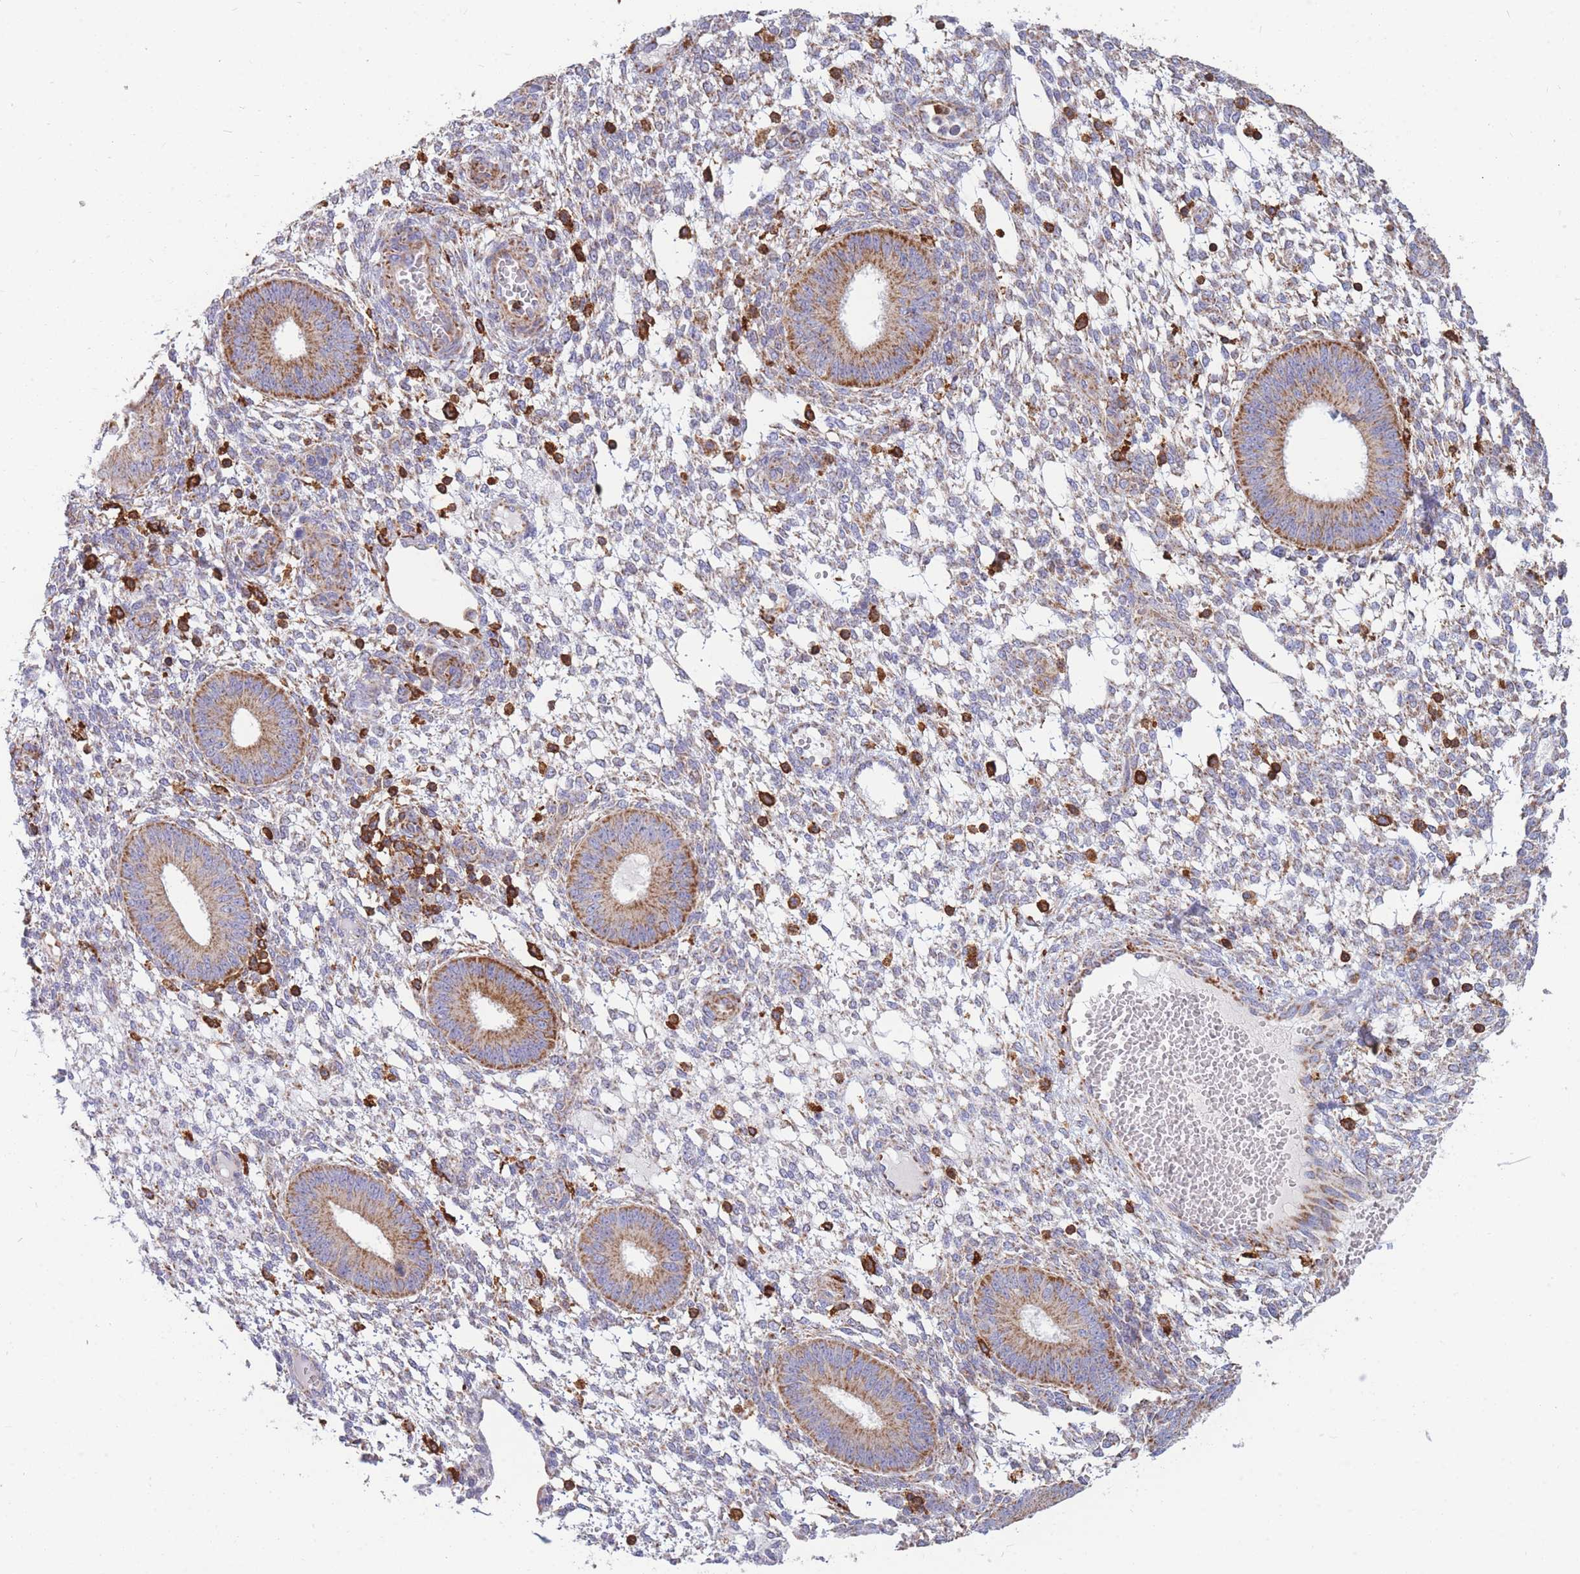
{"staining": {"intensity": "weak", "quantity": "25%-75%", "location": "cytoplasmic/membranous"}, "tissue": "endometrium", "cell_type": "Cells in endometrial stroma", "image_type": "normal", "snomed": [{"axis": "morphology", "description": "Normal tissue, NOS"}, {"axis": "topography", "description": "Endometrium"}], "caption": "There is low levels of weak cytoplasmic/membranous staining in cells in endometrial stroma of benign endometrium, as demonstrated by immunohistochemical staining (brown color).", "gene": "MRPL54", "patient": {"sex": "female", "age": 49}}